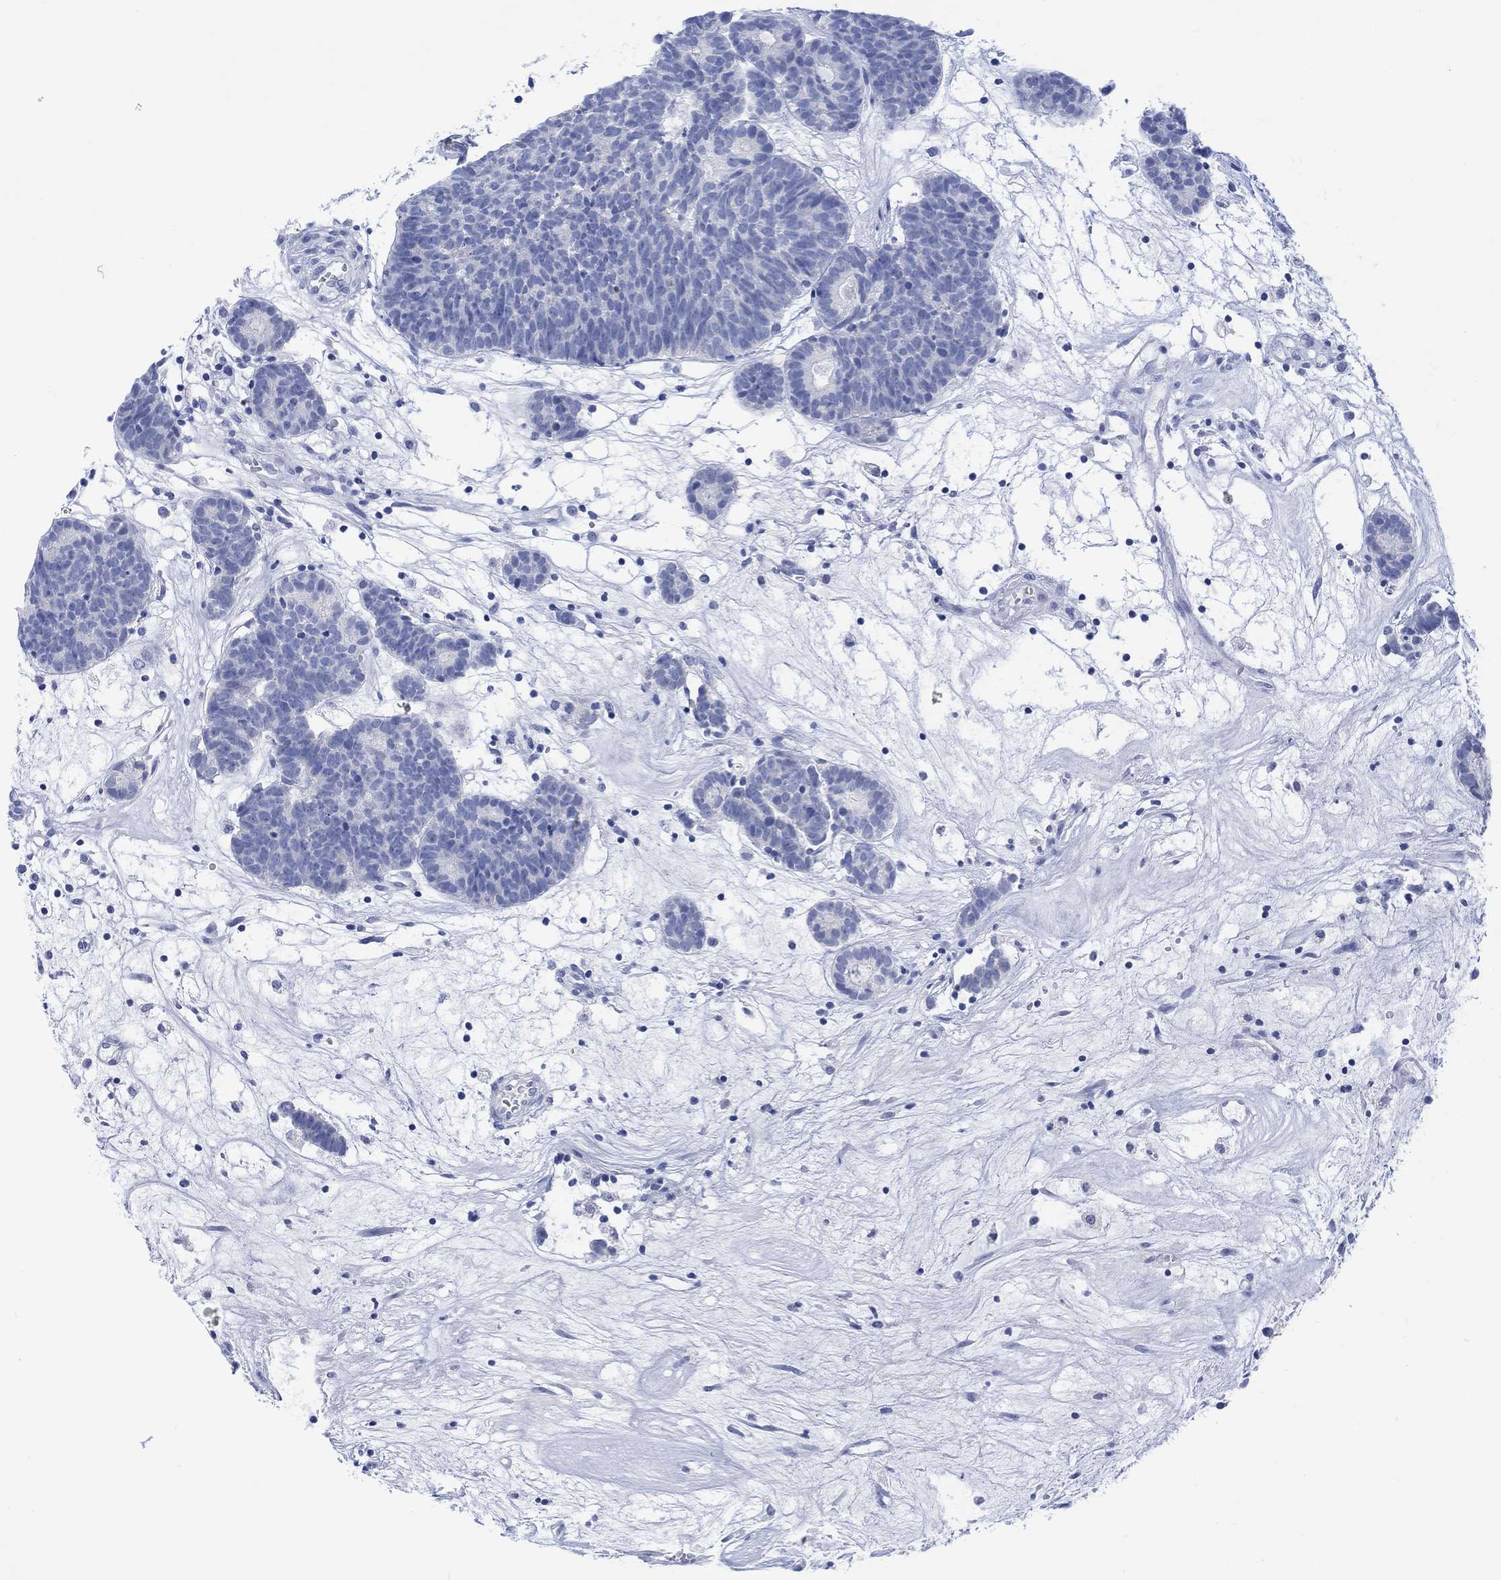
{"staining": {"intensity": "negative", "quantity": "none", "location": "none"}, "tissue": "head and neck cancer", "cell_type": "Tumor cells", "image_type": "cancer", "snomed": [{"axis": "morphology", "description": "Adenocarcinoma, NOS"}, {"axis": "topography", "description": "Head-Neck"}], "caption": "Tumor cells are negative for protein expression in human head and neck cancer (adenocarcinoma).", "gene": "CALCA", "patient": {"sex": "female", "age": 81}}